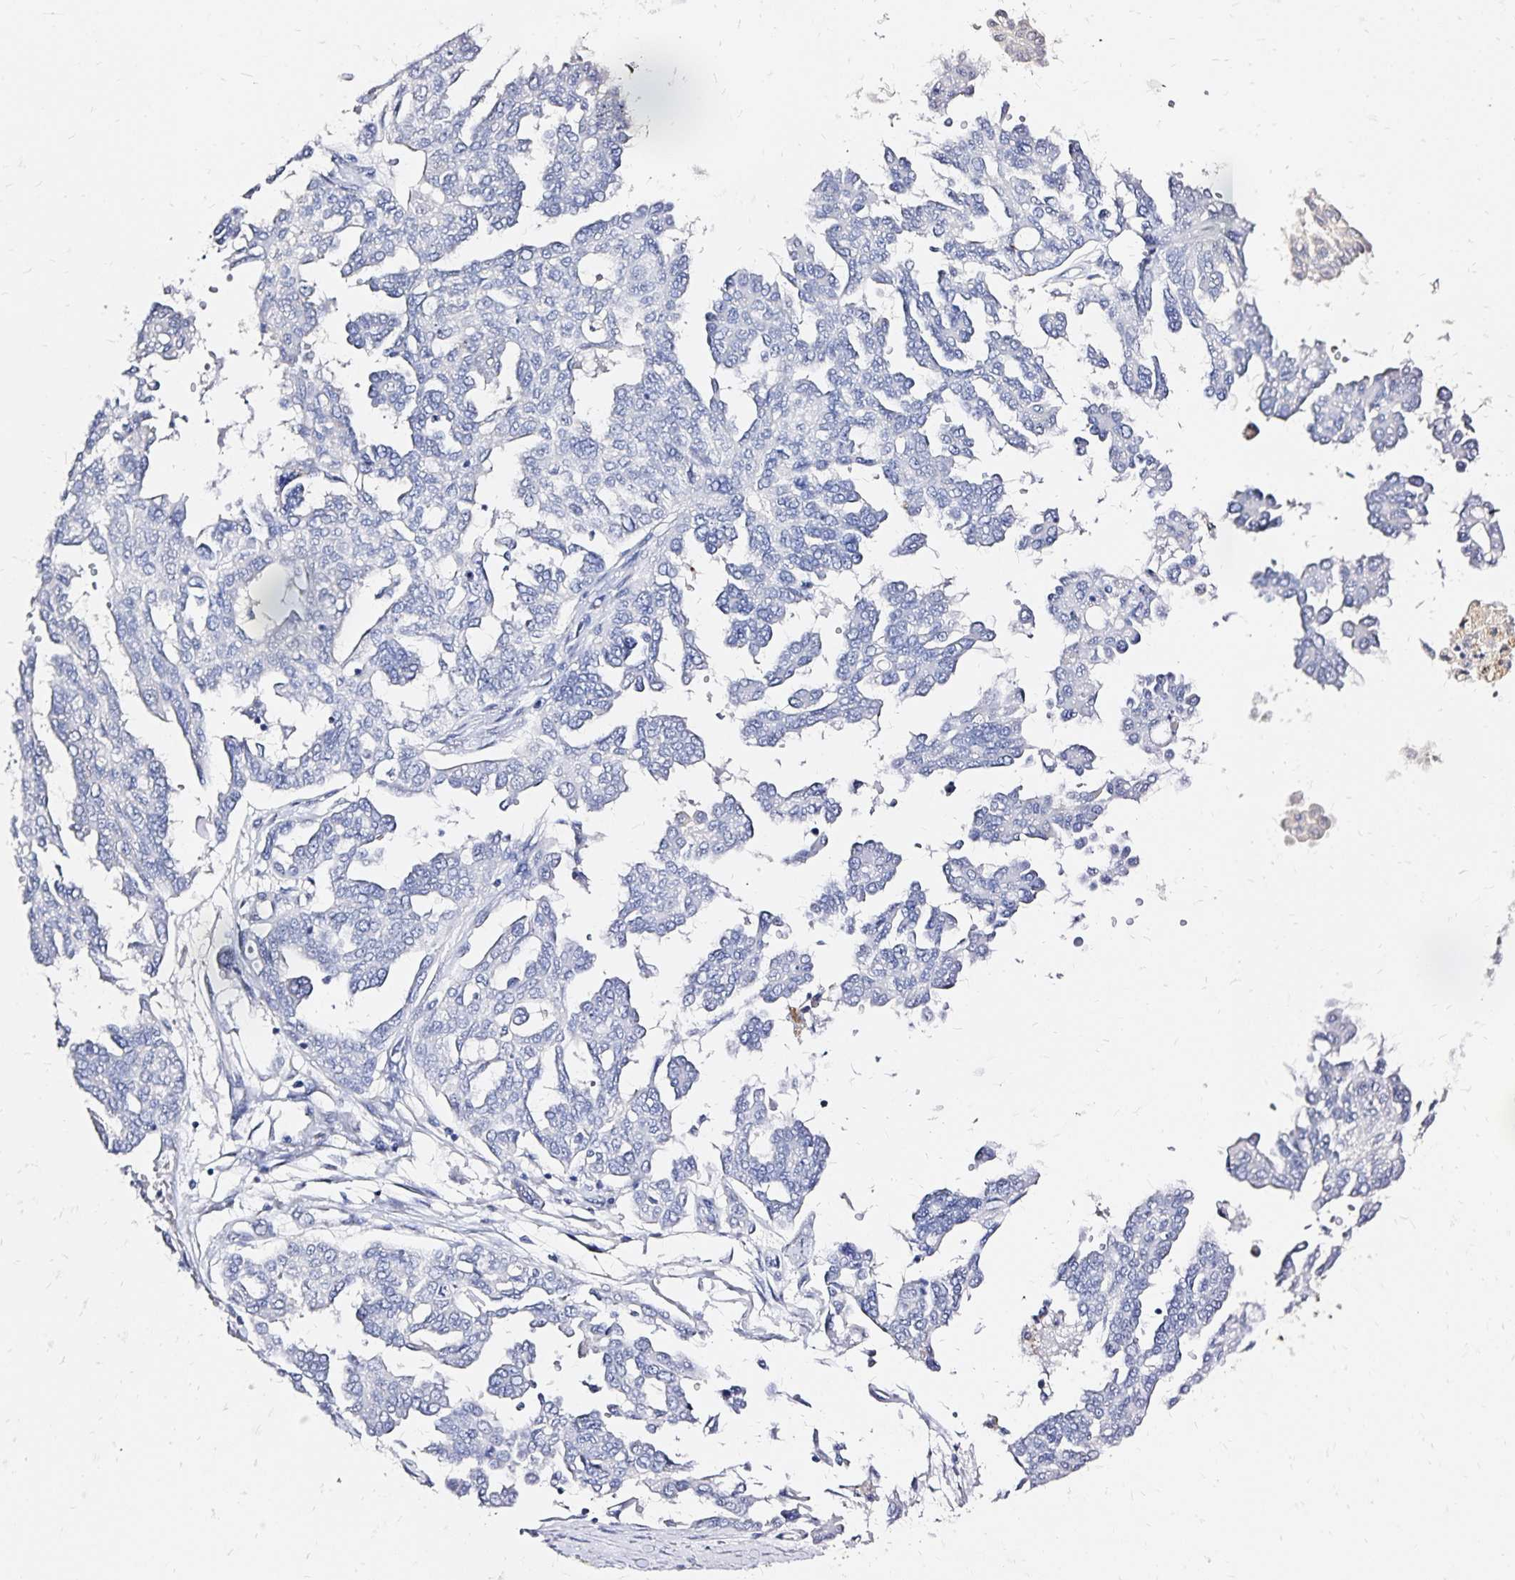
{"staining": {"intensity": "negative", "quantity": "none", "location": "none"}, "tissue": "ovarian cancer", "cell_type": "Tumor cells", "image_type": "cancer", "snomed": [{"axis": "morphology", "description": "Cystadenocarcinoma, serous, NOS"}, {"axis": "topography", "description": "Ovary"}], "caption": "There is no significant staining in tumor cells of serous cystadenocarcinoma (ovarian). Nuclei are stained in blue.", "gene": "SLC5A1", "patient": {"sex": "female", "age": 53}}